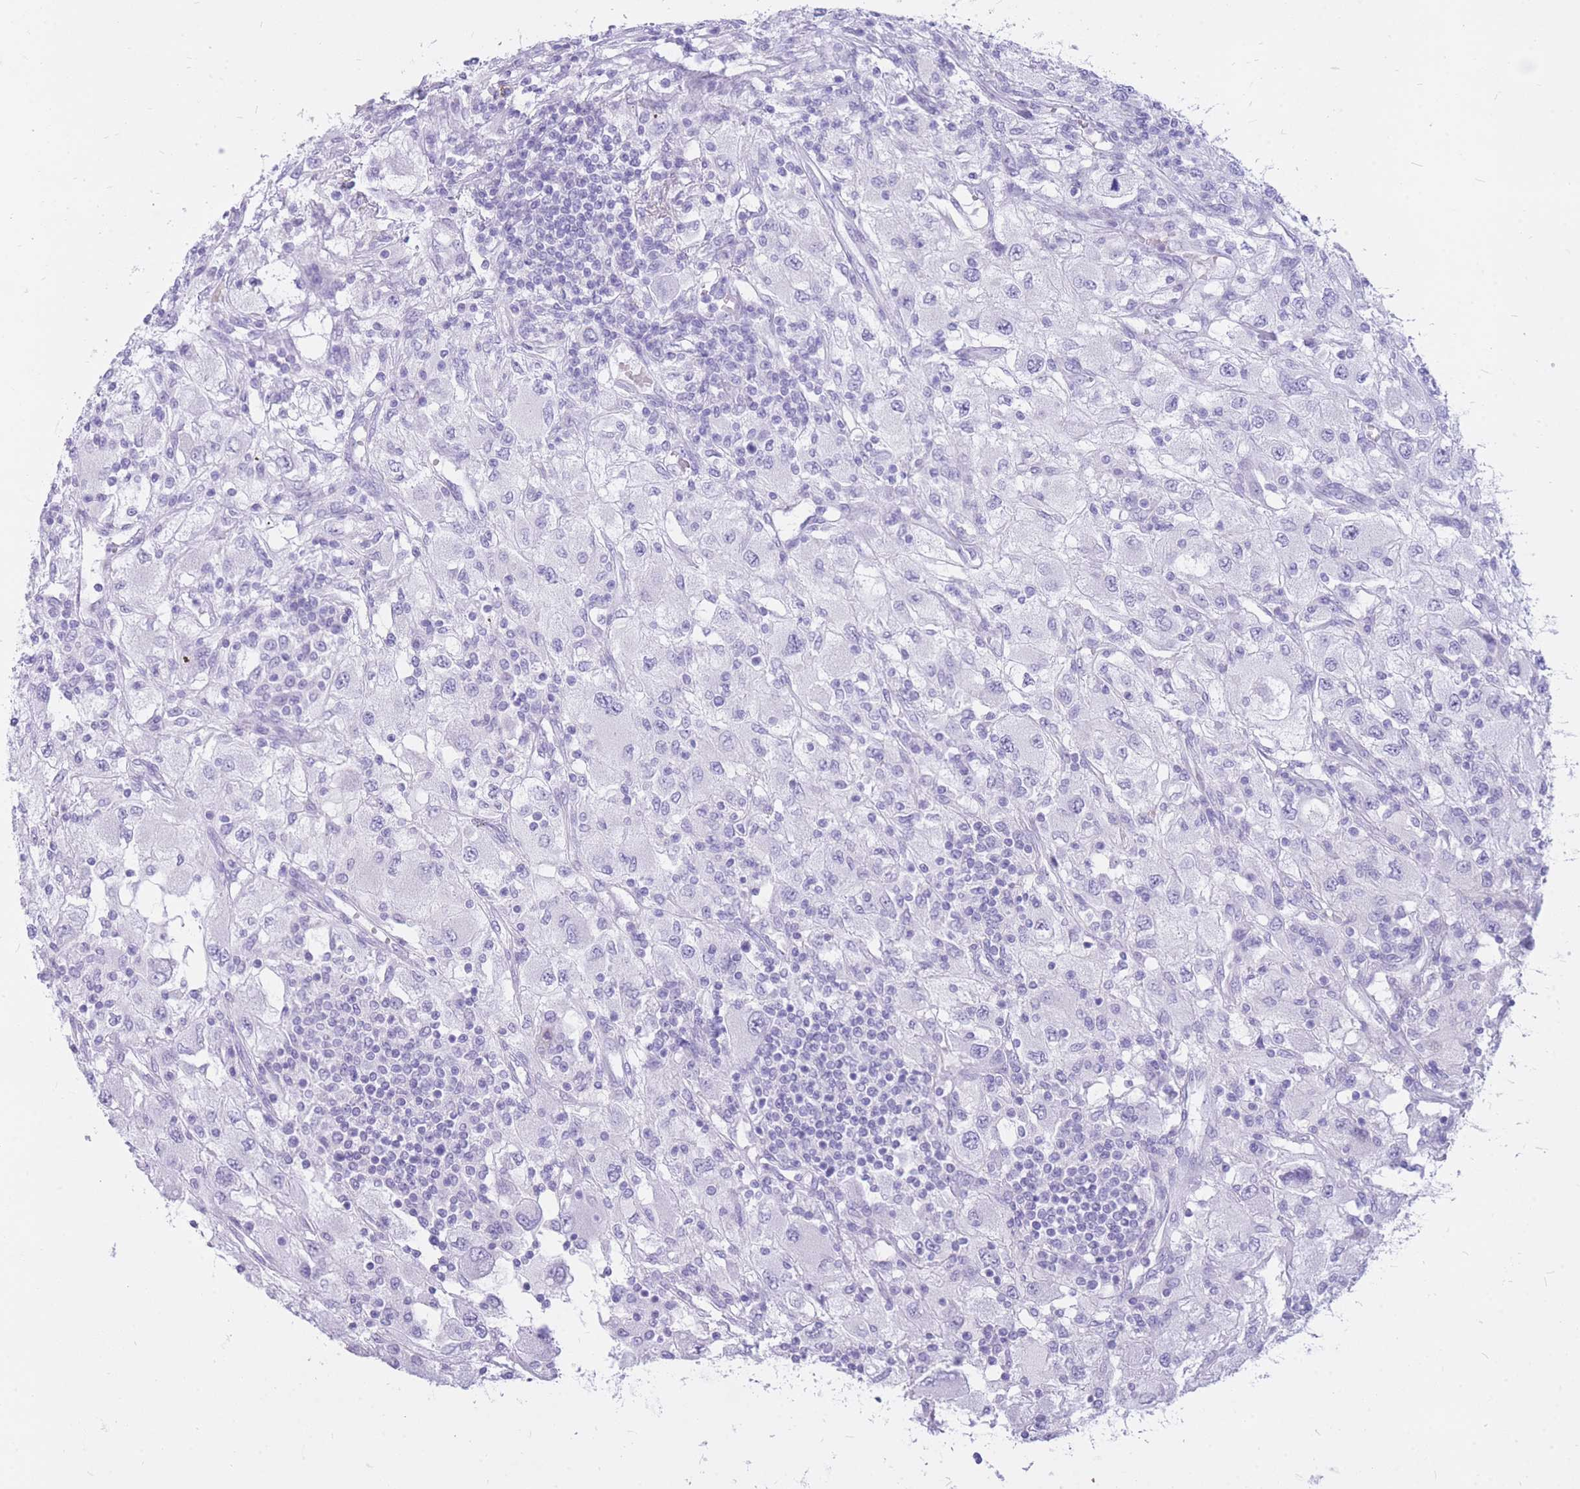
{"staining": {"intensity": "negative", "quantity": "none", "location": "none"}, "tissue": "renal cancer", "cell_type": "Tumor cells", "image_type": "cancer", "snomed": [{"axis": "morphology", "description": "Adenocarcinoma, NOS"}, {"axis": "topography", "description": "Kidney"}], "caption": "The immunohistochemistry image has no significant positivity in tumor cells of adenocarcinoma (renal) tissue.", "gene": "CYP21A2", "patient": {"sex": "female", "age": 67}}